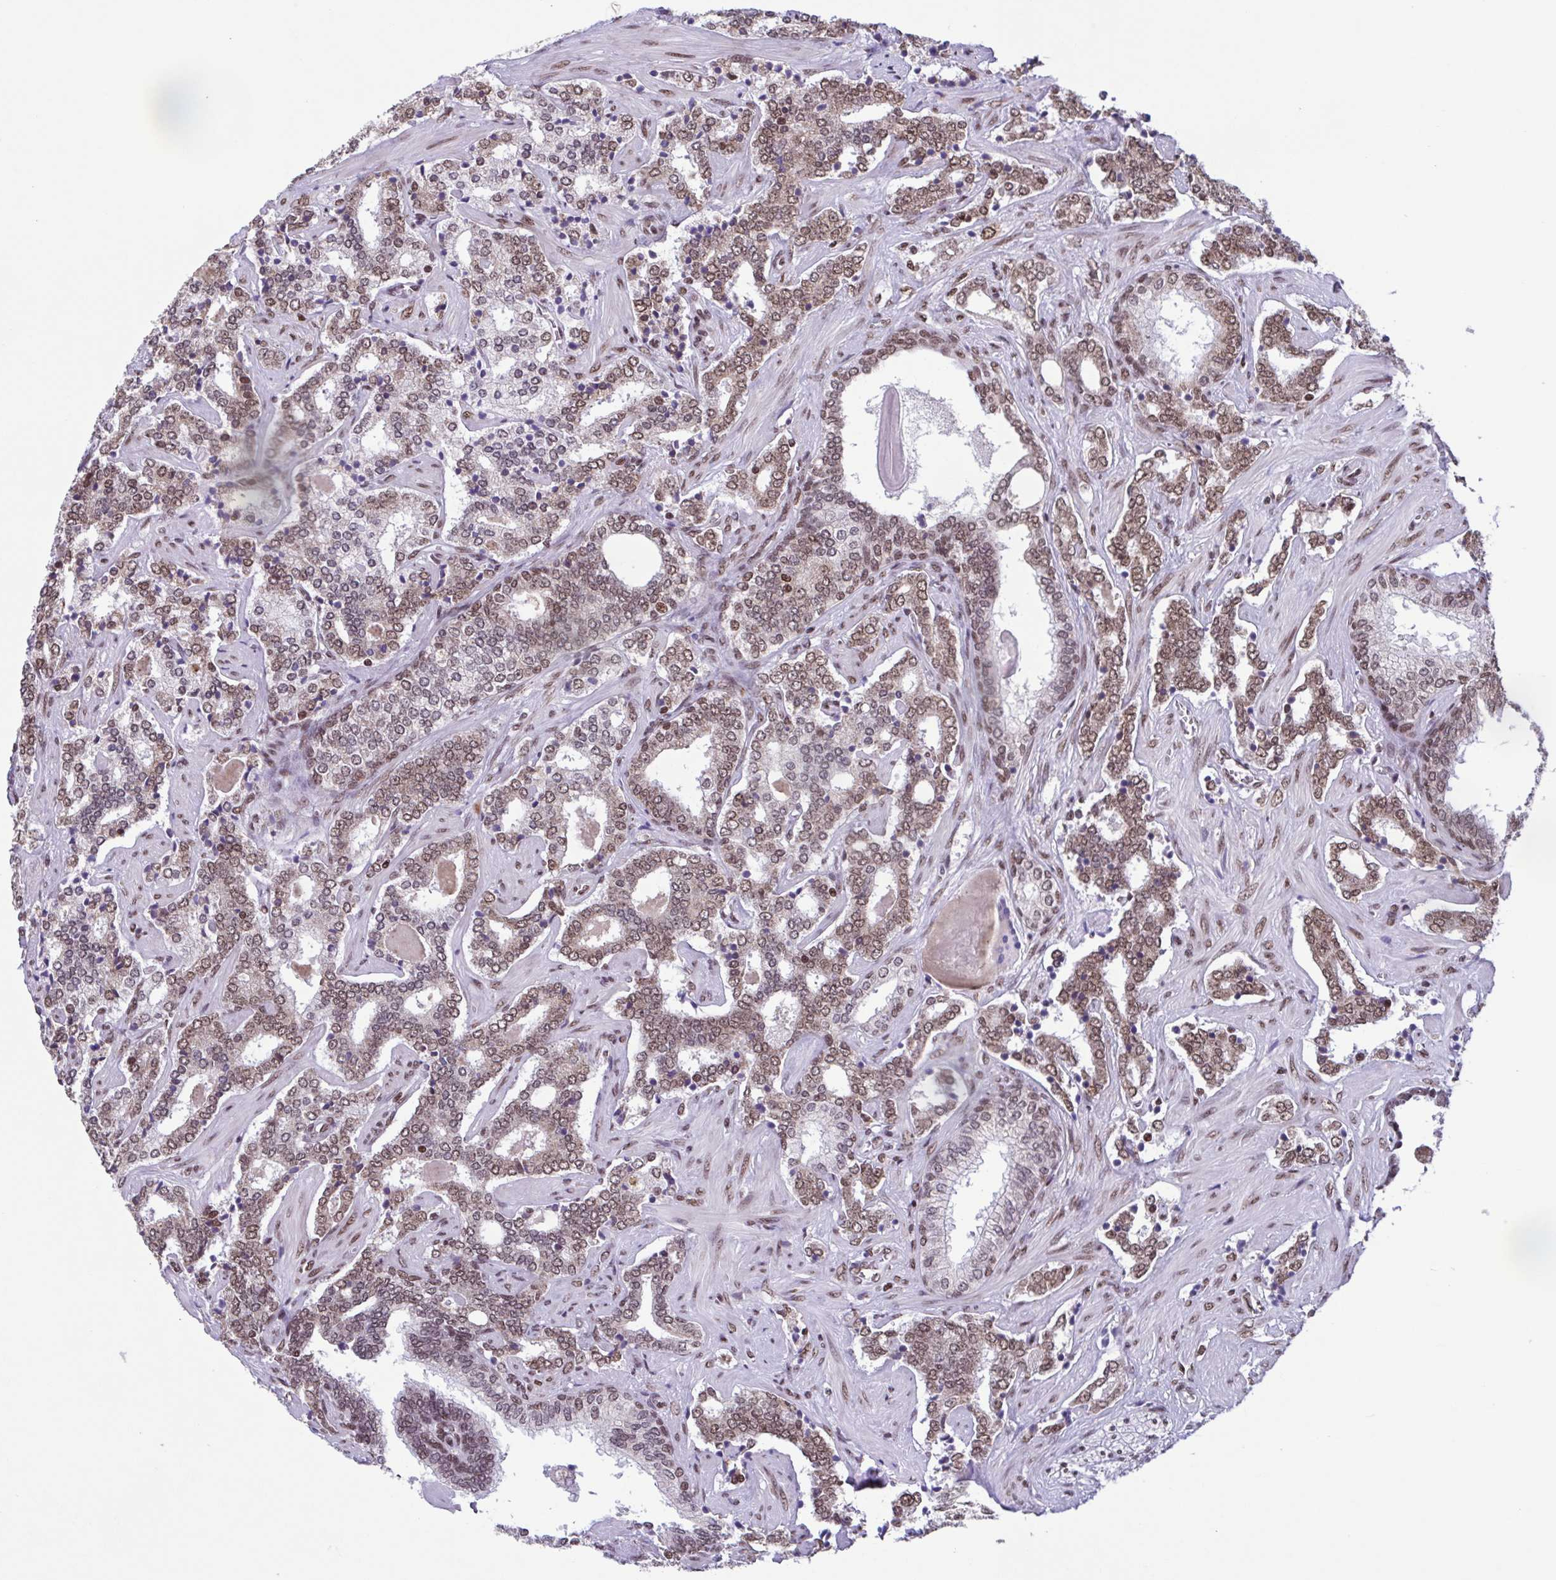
{"staining": {"intensity": "moderate", "quantity": ">75%", "location": "nuclear"}, "tissue": "prostate cancer", "cell_type": "Tumor cells", "image_type": "cancer", "snomed": [{"axis": "morphology", "description": "Adenocarcinoma, High grade"}, {"axis": "topography", "description": "Prostate"}], "caption": "A medium amount of moderate nuclear staining is appreciated in about >75% of tumor cells in prostate cancer (adenocarcinoma (high-grade)) tissue.", "gene": "TIMM21", "patient": {"sex": "male", "age": 60}}